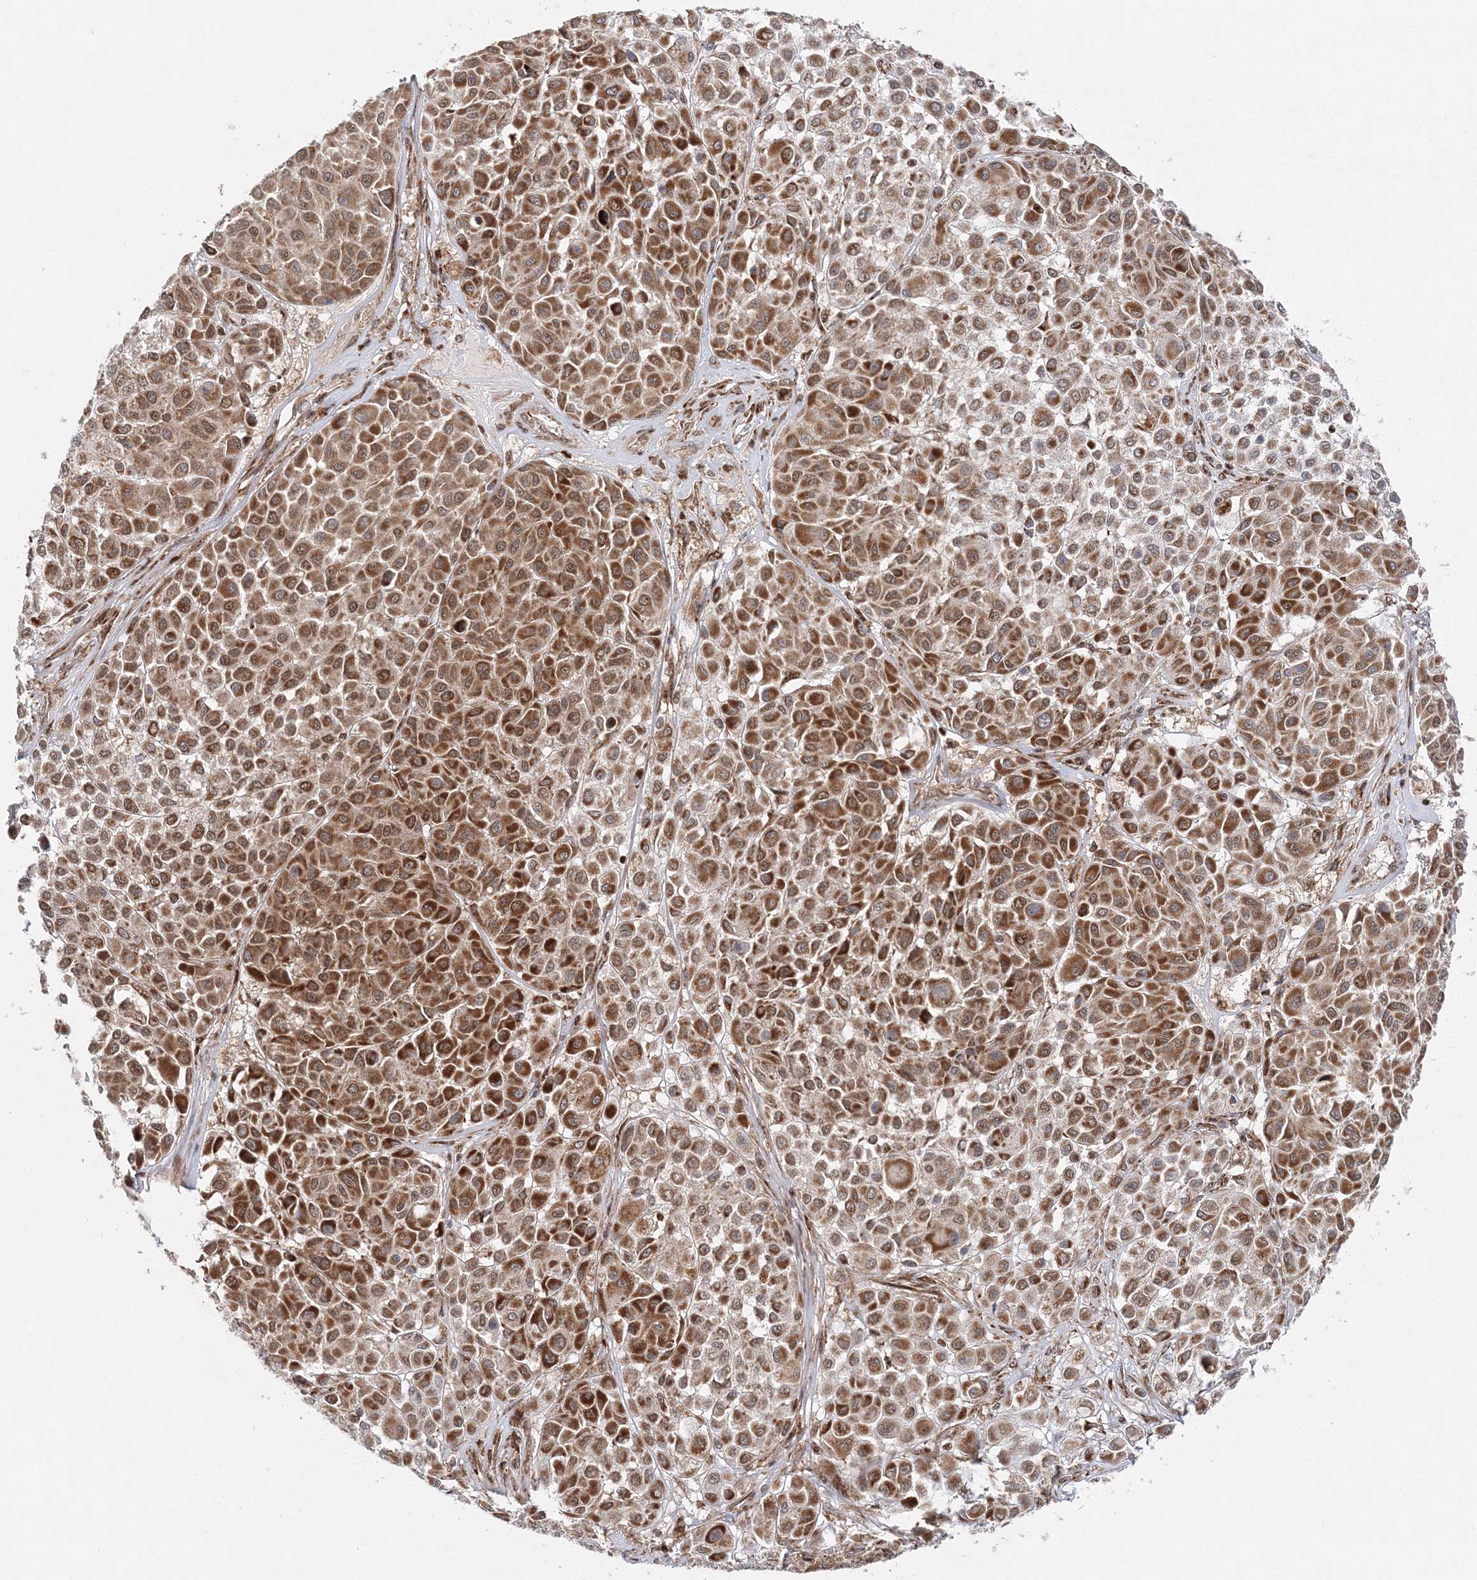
{"staining": {"intensity": "strong", "quantity": "25%-75%", "location": "cytoplasmic/membranous"}, "tissue": "melanoma", "cell_type": "Tumor cells", "image_type": "cancer", "snomed": [{"axis": "morphology", "description": "Malignant melanoma, Metastatic site"}, {"axis": "topography", "description": "Soft tissue"}], "caption": "Melanoma was stained to show a protein in brown. There is high levels of strong cytoplasmic/membranous staining in about 25%-75% of tumor cells.", "gene": "RAB11FIP2", "patient": {"sex": "male", "age": 41}}